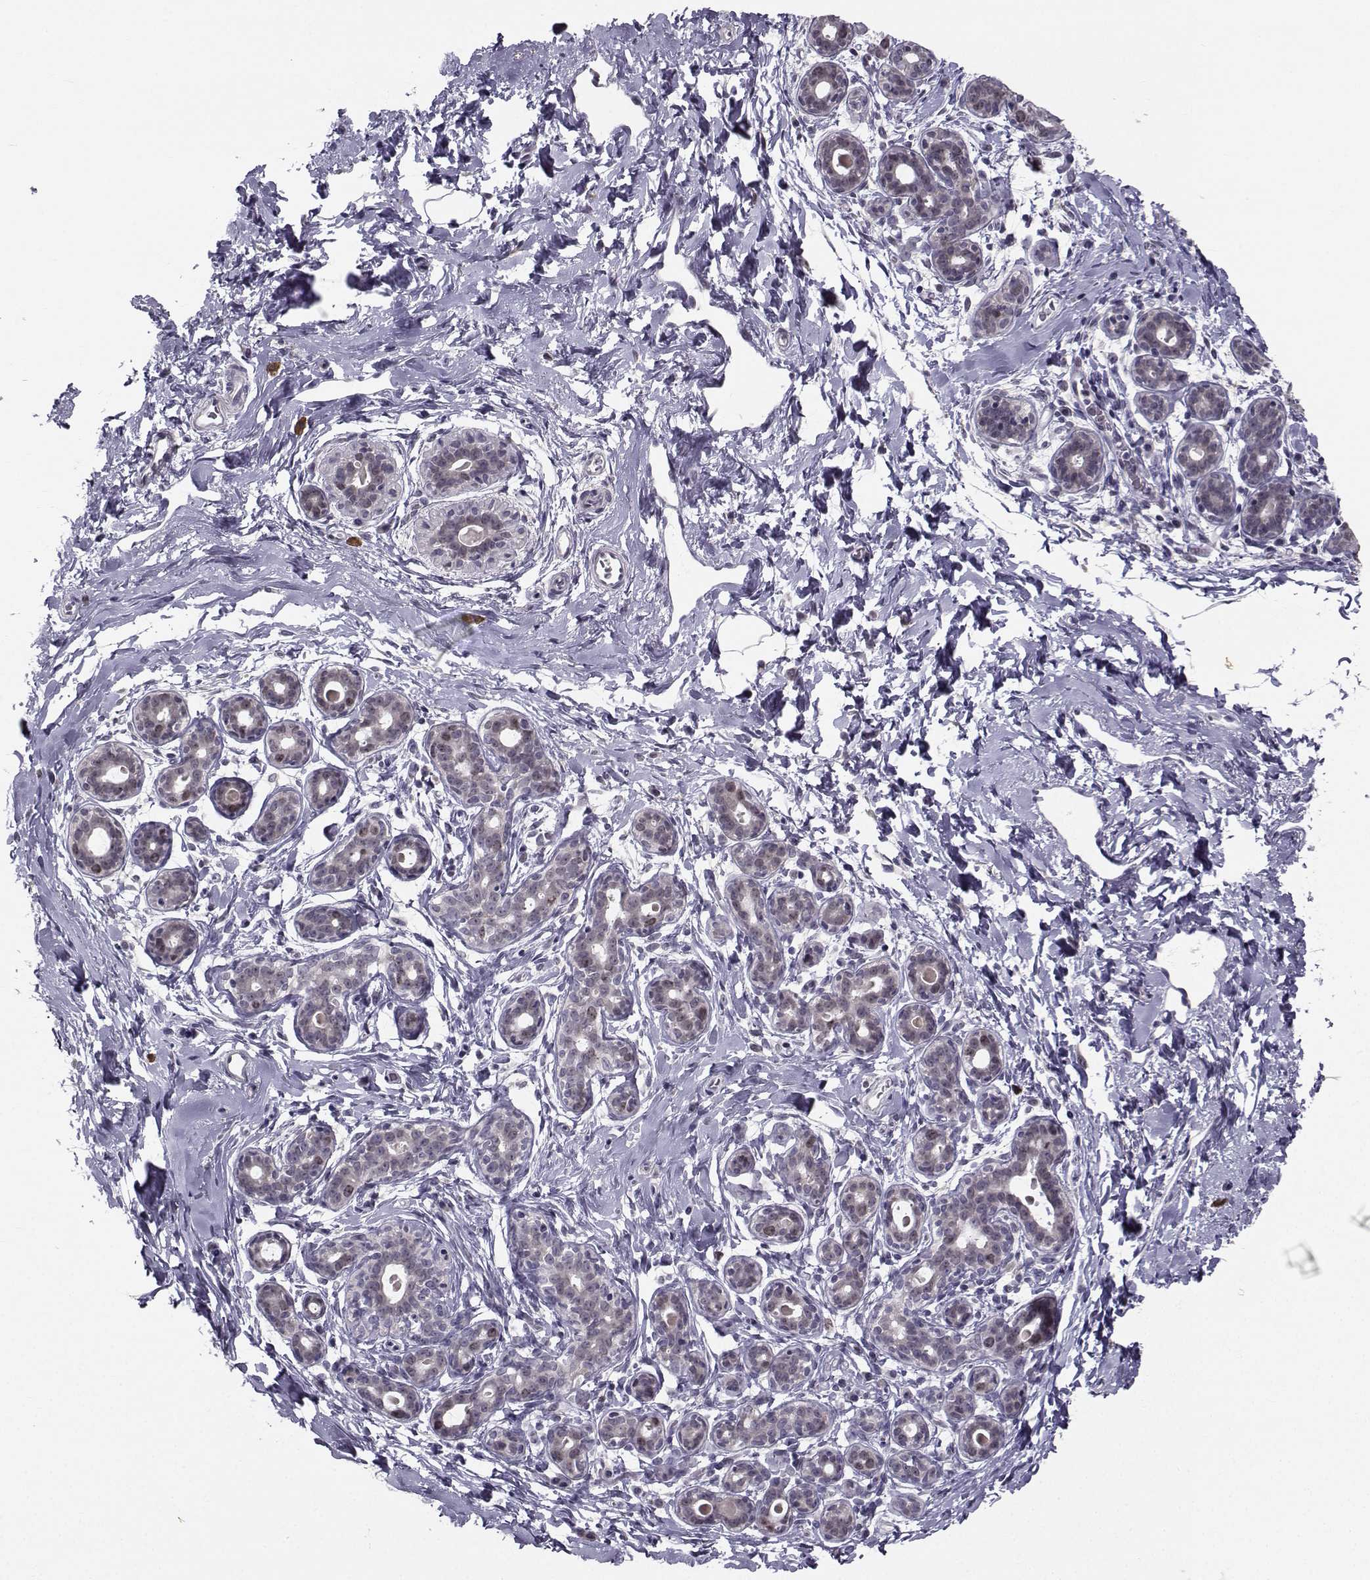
{"staining": {"intensity": "negative", "quantity": "none", "location": "none"}, "tissue": "breast", "cell_type": "Adipocytes", "image_type": "normal", "snomed": [{"axis": "morphology", "description": "Normal tissue, NOS"}, {"axis": "topography", "description": "Breast"}], "caption": "A high-resolution histopathology image shows IHC staining of unremarkable breast, which demonstrates no significant positivity in adipocytes.", "gene": "LRP8", "patient": {"sex": "female", "age": 43}}